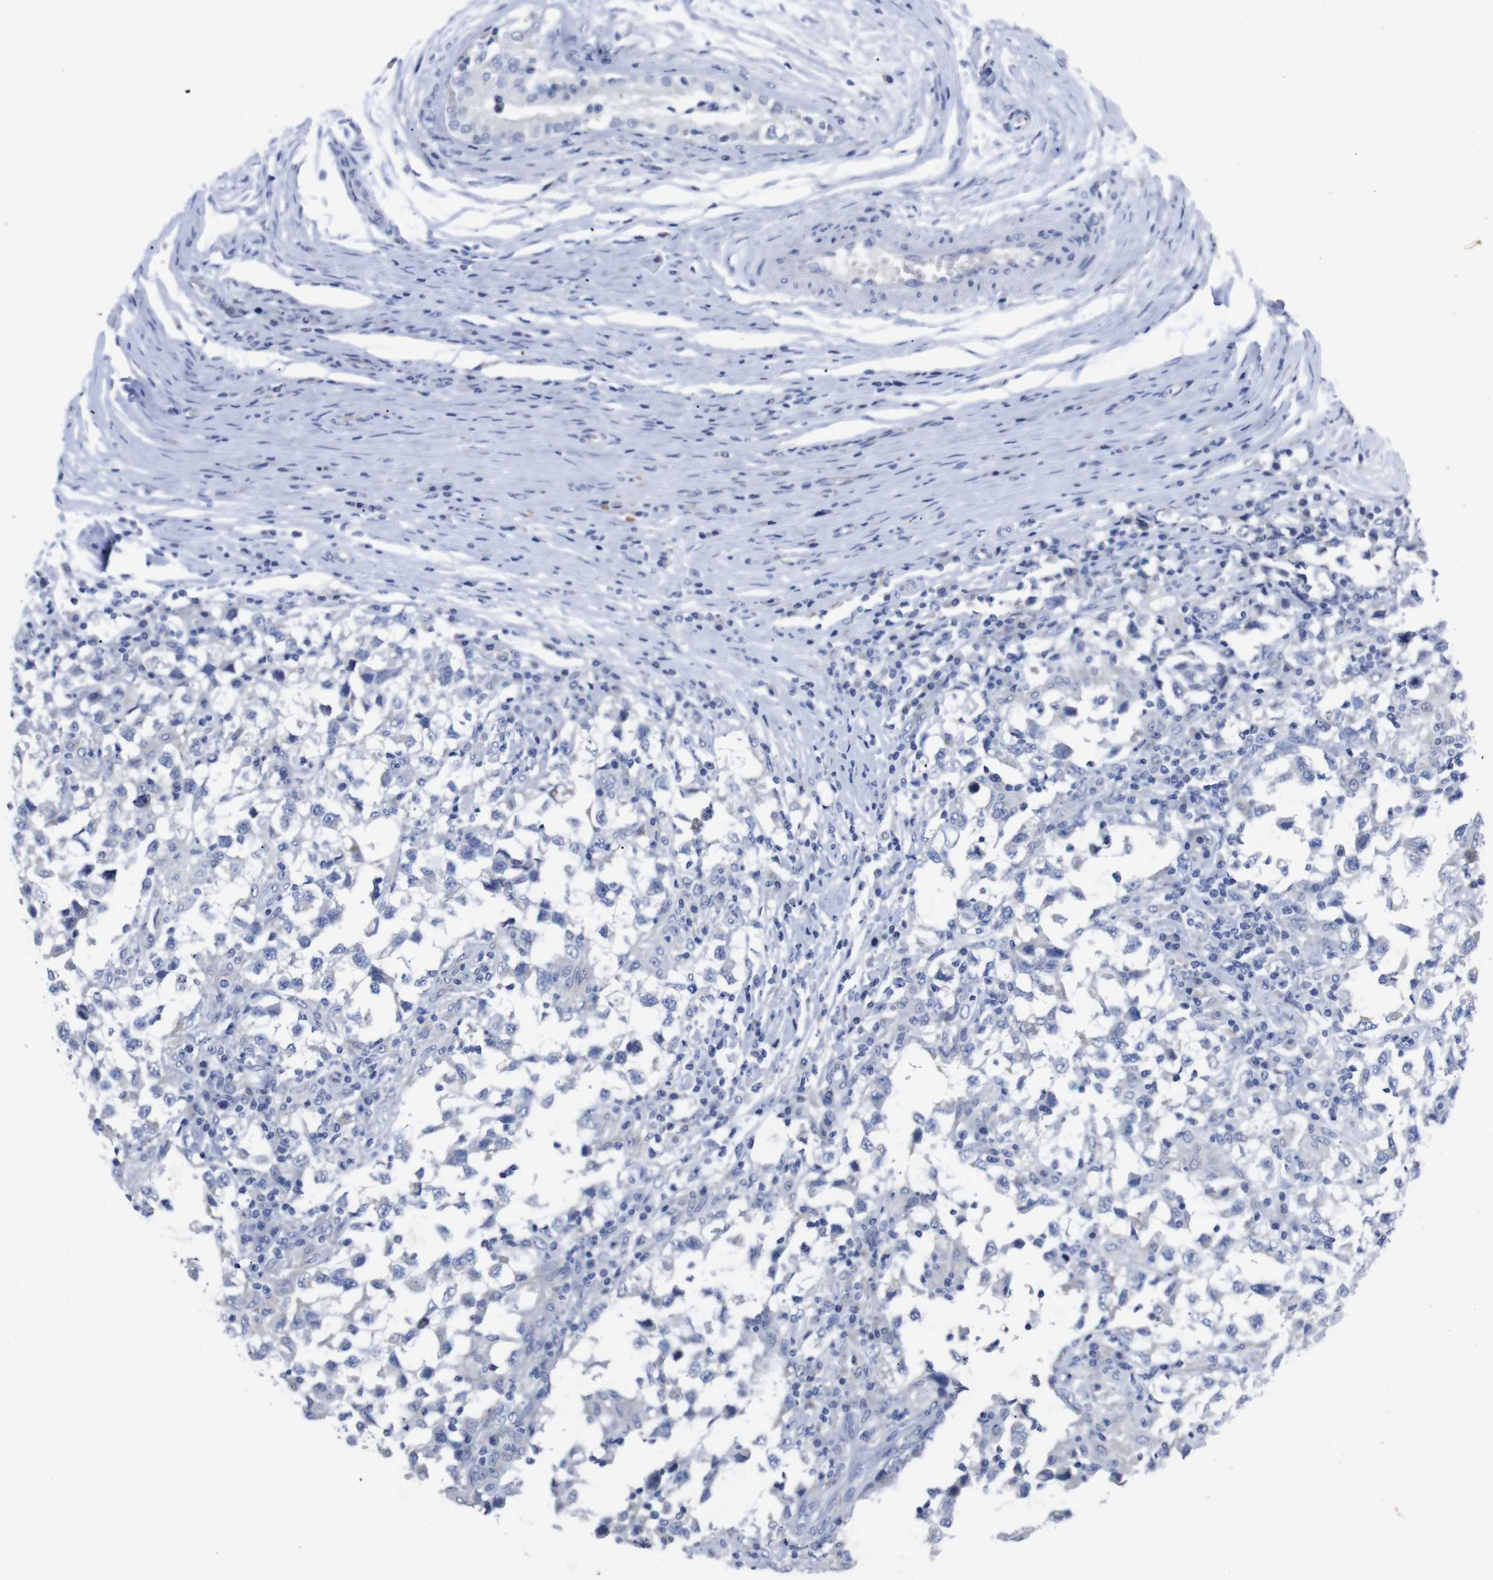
{"staining": {"intensity": "negative", "quantity": "none", "location": "none"}, "tissue": "testis cancer", "cell_type": "Tumor cells", "image_type": "cancer", "snomed": [{"axis": "morphology", "description": "Carcinoma, Embryonal, NOS"}, {"axis": "topography", "description": "Testis"}], "caption": "A high-resolution photomicrograph shows immunohistochemistry staining of testis cancer, which shows no significant staining in tumor cells.", "gene": "GJB2", "patient": {"sex": "male", "age": 21}}